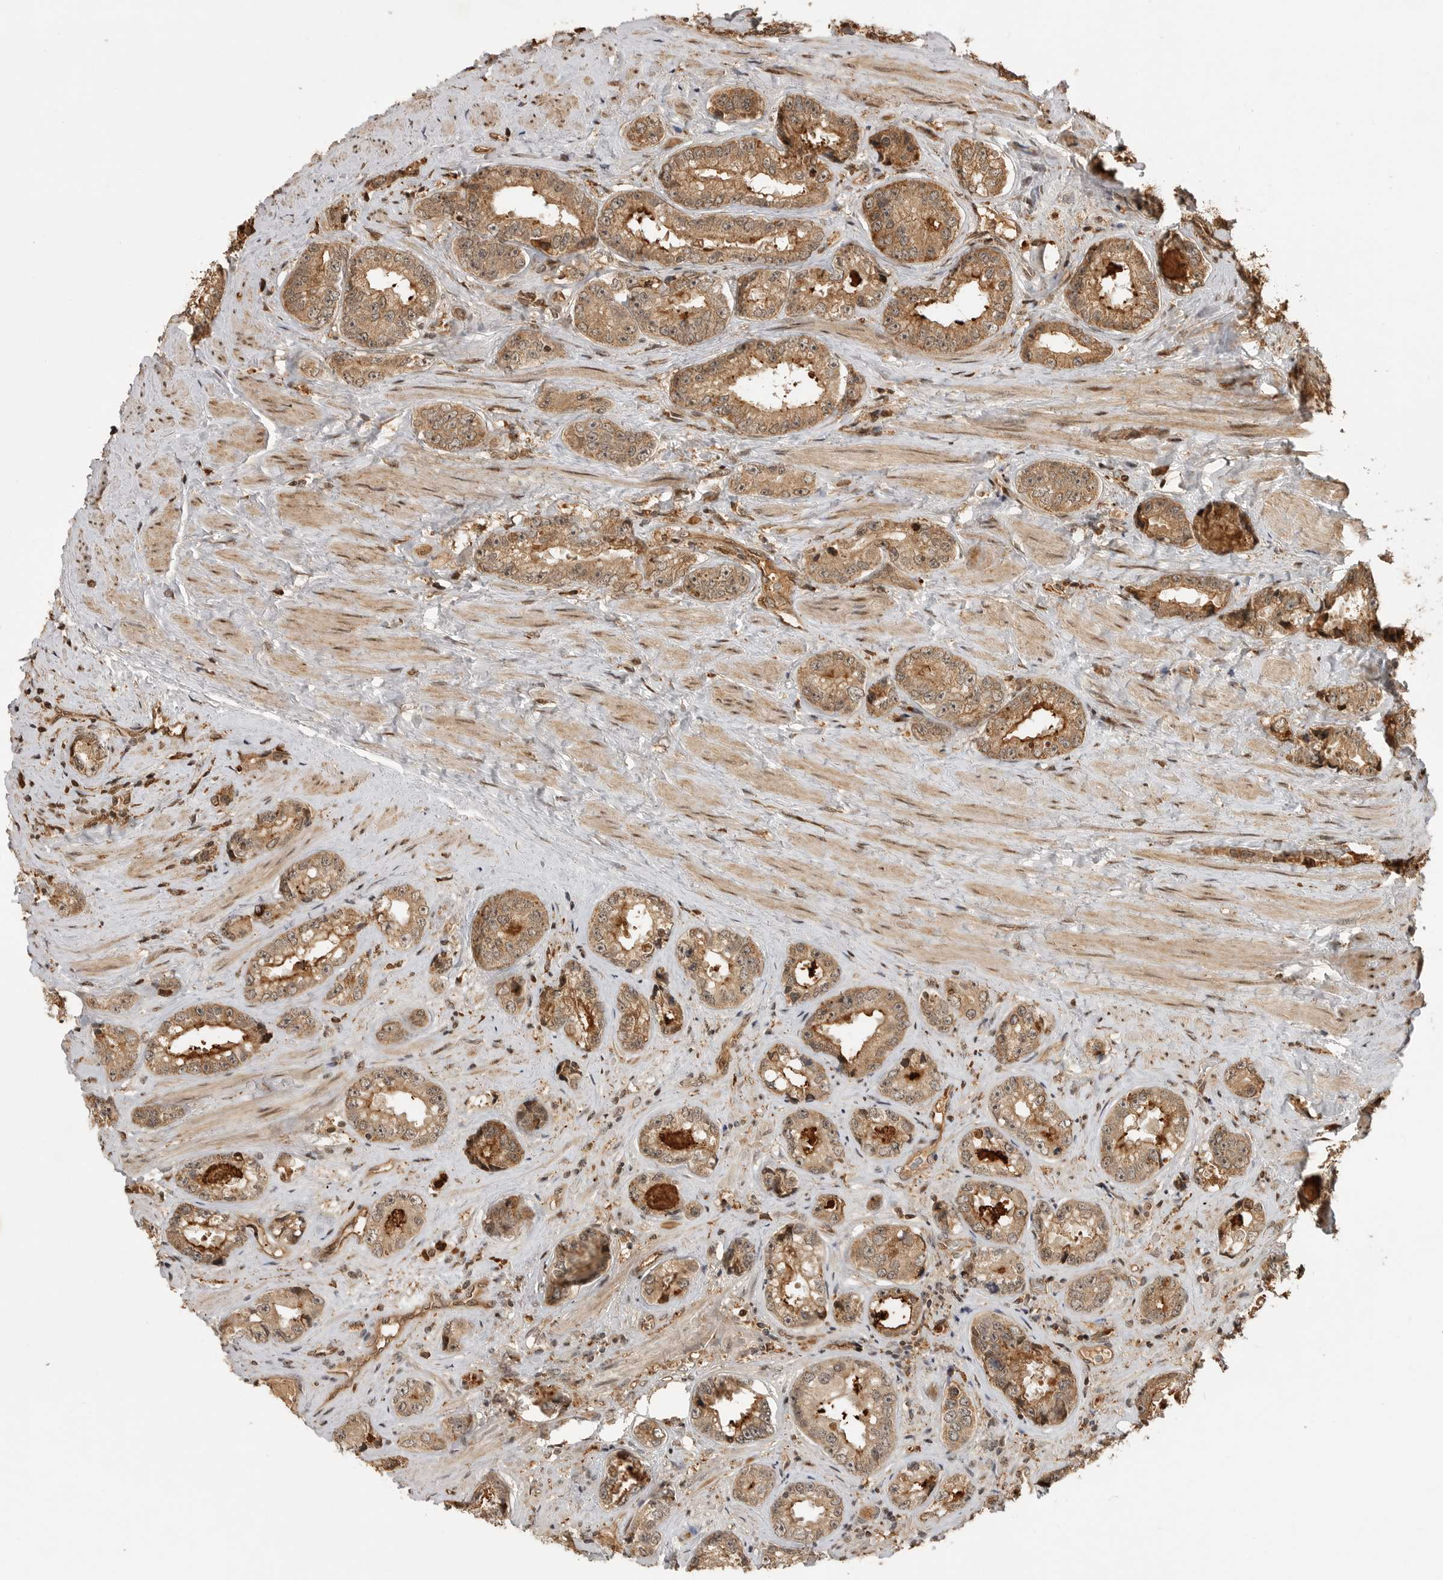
{"staining": {"intensity": "moderate", "quantity": ">75%", "location": "cytoplasmic/membranous"}, "tissue": "prostate cancer", "cell_type": "Tumor cells", "image_type": "cancer", "snomed": [{"axis": "morphology", "description": "Adenocarcinoma, High grade"}, {"axis": "topography", "description": "Prostate"}], "caption": "A high-resolution image shows immunohistochemistry (IHC) staining of high-grade adenocarcinoma (prostate), which shows moderate cytoplasmic/membranous positivity in approximately >75% of tumor cells.", "gene": "BMP2K", "patient": {"sex": "male", "age": 61}}